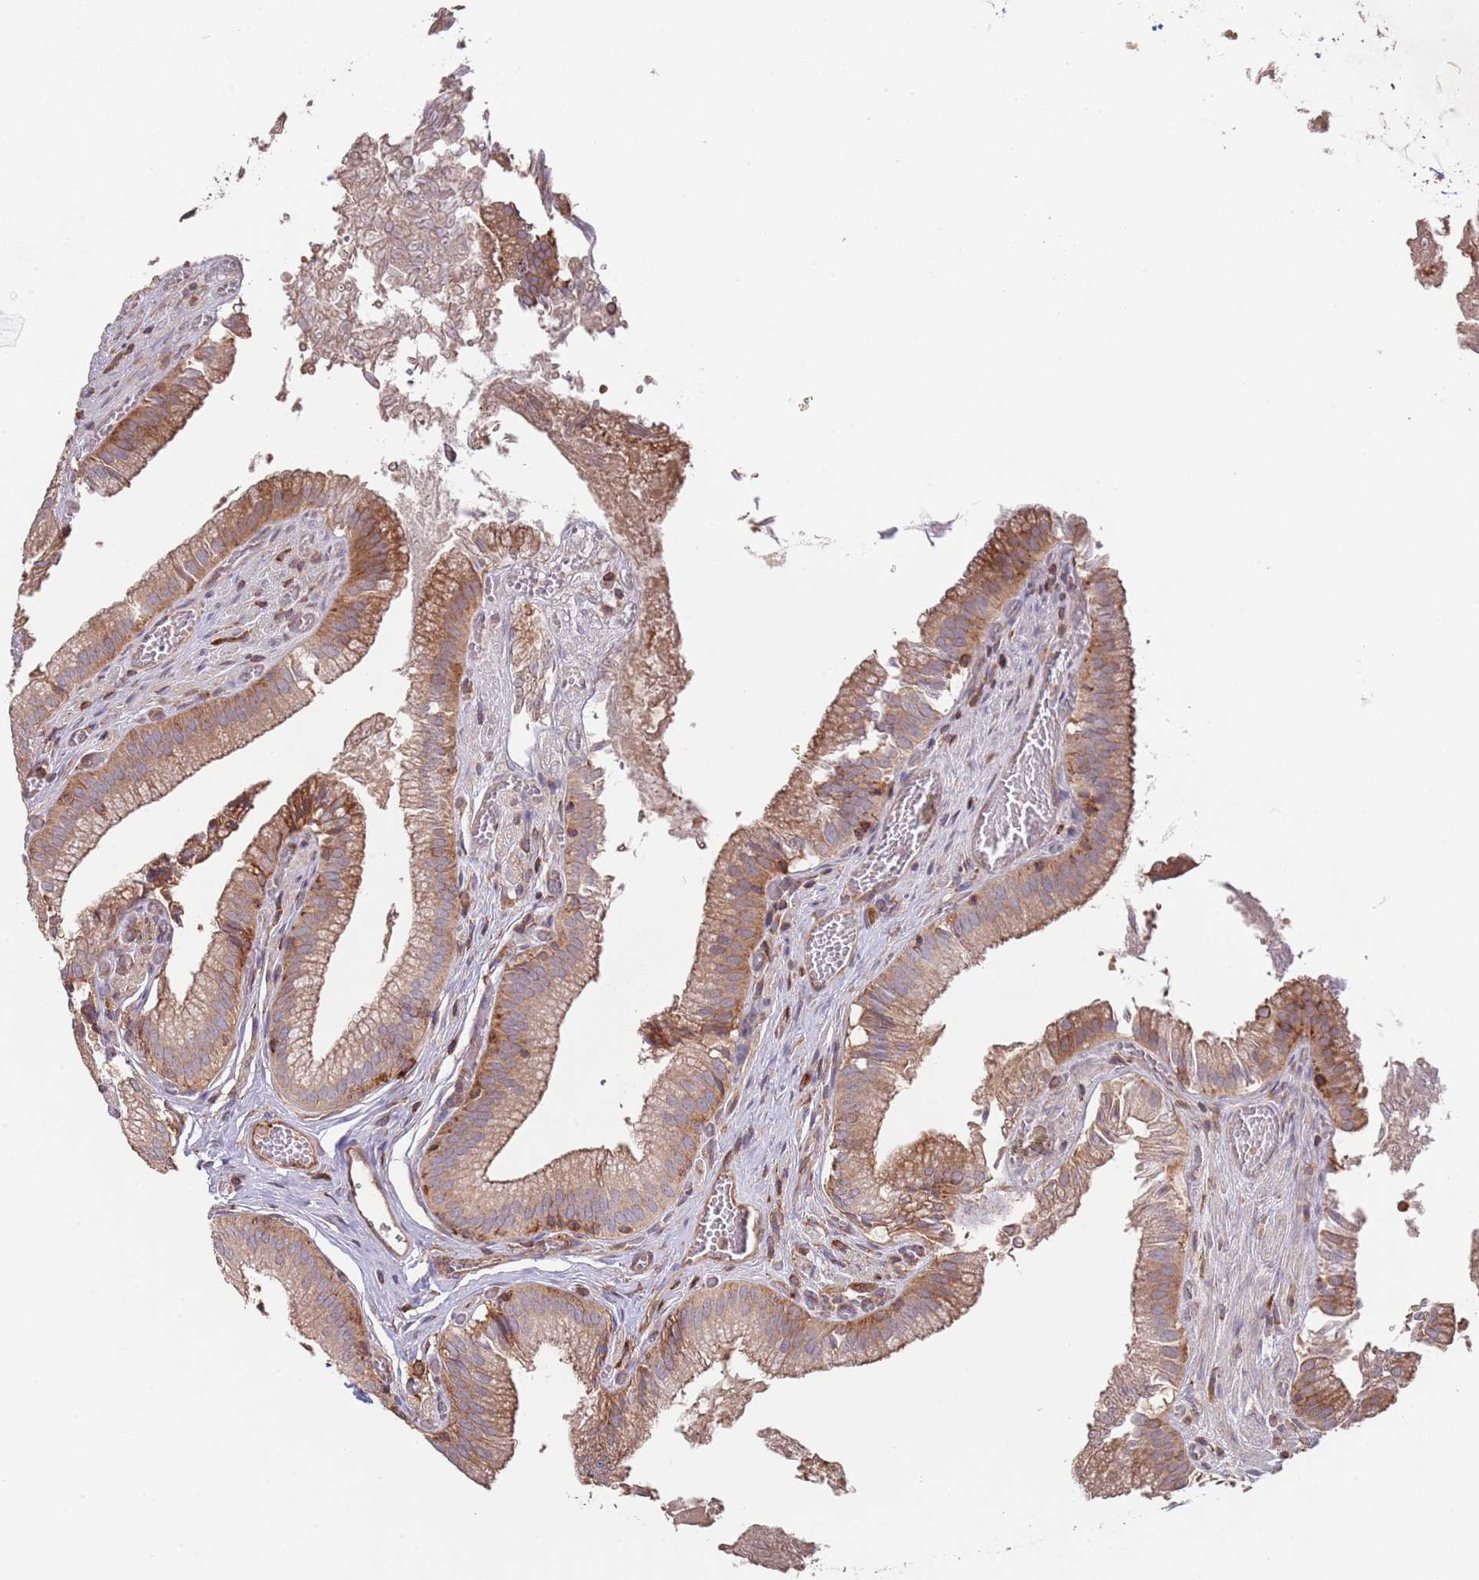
{"staining": {"intensity": "moderate", "quantity": ">75%", "location": "cytoplasmic/membranous"}, "tissue": "gallbladder", "cell_type": "Glandular cells", "image_type": "normal", "snomed": [{"axis": "morphology", "description": "Normal tissue, NOS"}, {"axis": "topography", "description": "Gallbladder"}, {"axis": "topography", "description": "Peripheral nerve tissue"}], "caption": "This is a micrograph of immunohistochemistry staining of normal gallbladder, which shows moderate positivity in the cytoplasmic/membranous of glandular cells.", "gene": "RNF19B", "patient": {"sex": "male", "age": 17}}